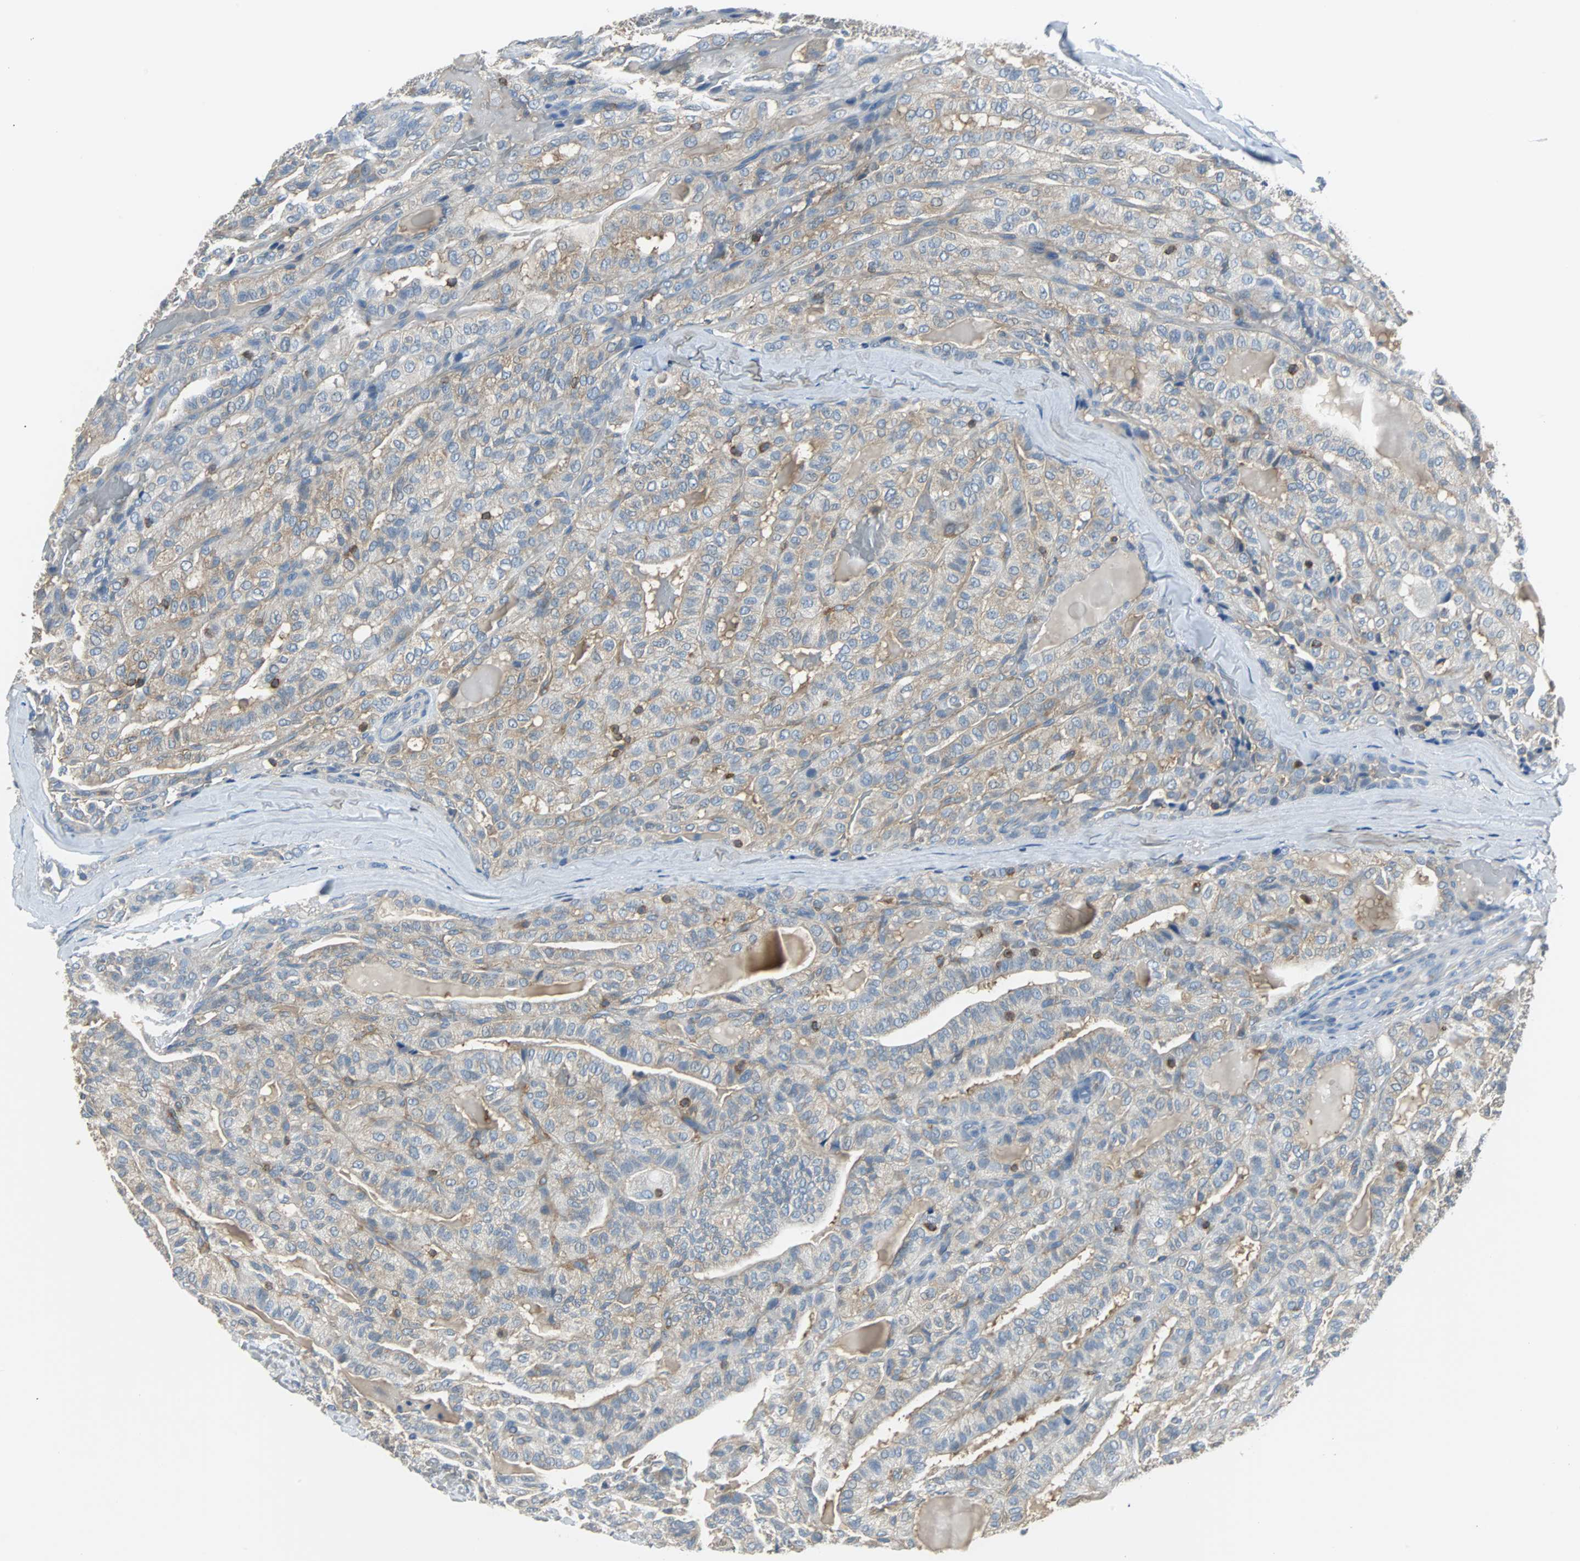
{"staining": {"intensity": "weak", "quantity": ">75%", "location": "cytoplasmic/membranous"}, "tissue": "thyroid cancer", "cell_type": "Tumor cells", "image_type": "cancer", "snomed": [{"axis": "morphology", "description": "Papillary adenocarcinoma, NOS"}, {"axis": "topography", "description": "Thyroid gland"}], "caption": "The micrograph shows immunohistochemical staining of thyroid cancer. There is weak cytoplasmic/membranous staining is present in approximately >75% of tumor cells.", "gene": "TSC22D4", "patient": {"sex": "male", "age": 77}}